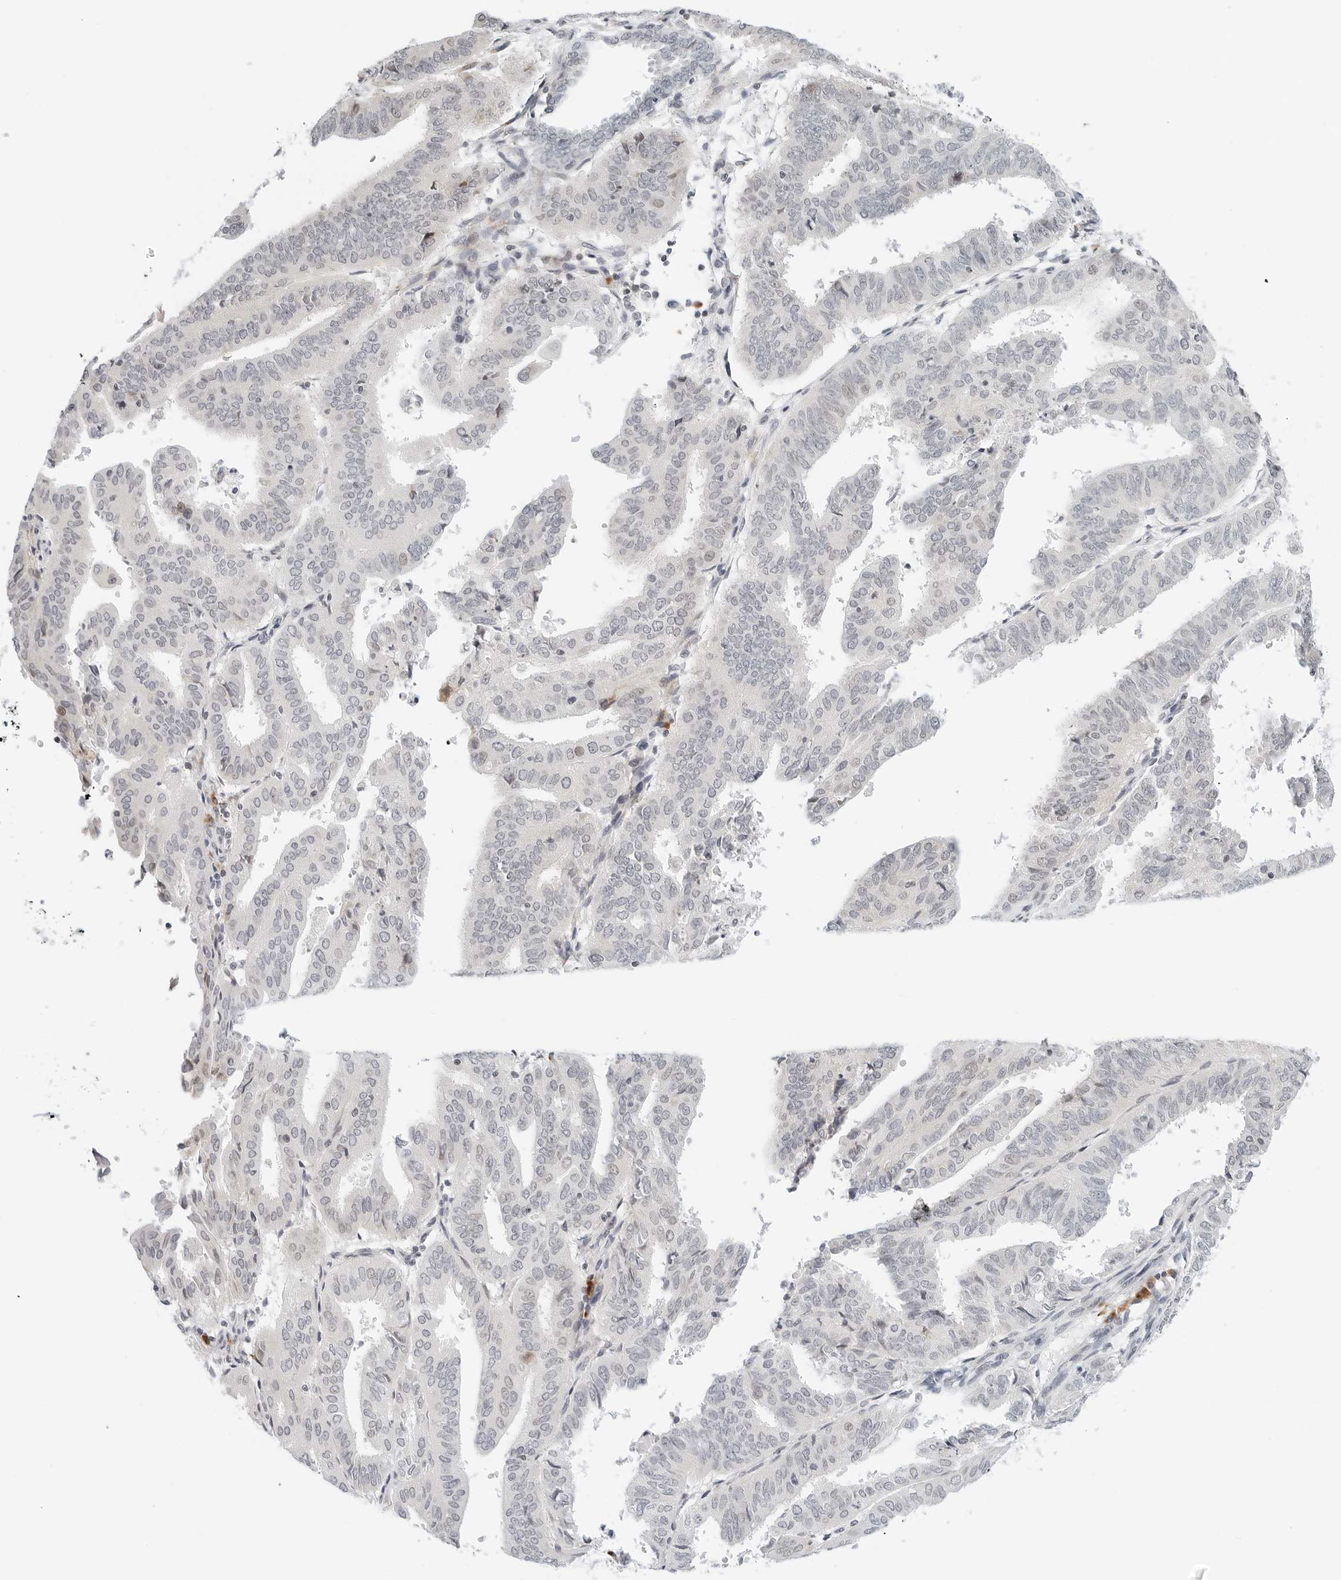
{"staining": {"intensity": "negative", "quantity": "none", "location": "none"}, "tissue": "endometrial cancer", "cell_type": "Tumor cells", "image_type": "cancer", "snomed": [{"axis": "morphology", "description": "Adenocarcinoma, NOS"}, {"axis": "topography", "description": "Uterus"}], "caption": "IHC image of human endometrial cancer stained for a protein (brown), which displays no expression in tumor cells. The staining is performed using DAB brown chromogen with nuclei counter-stained in using hematoxylin.", "gene": "PARP10", "patient": {"sex": "female", "age": 77}}